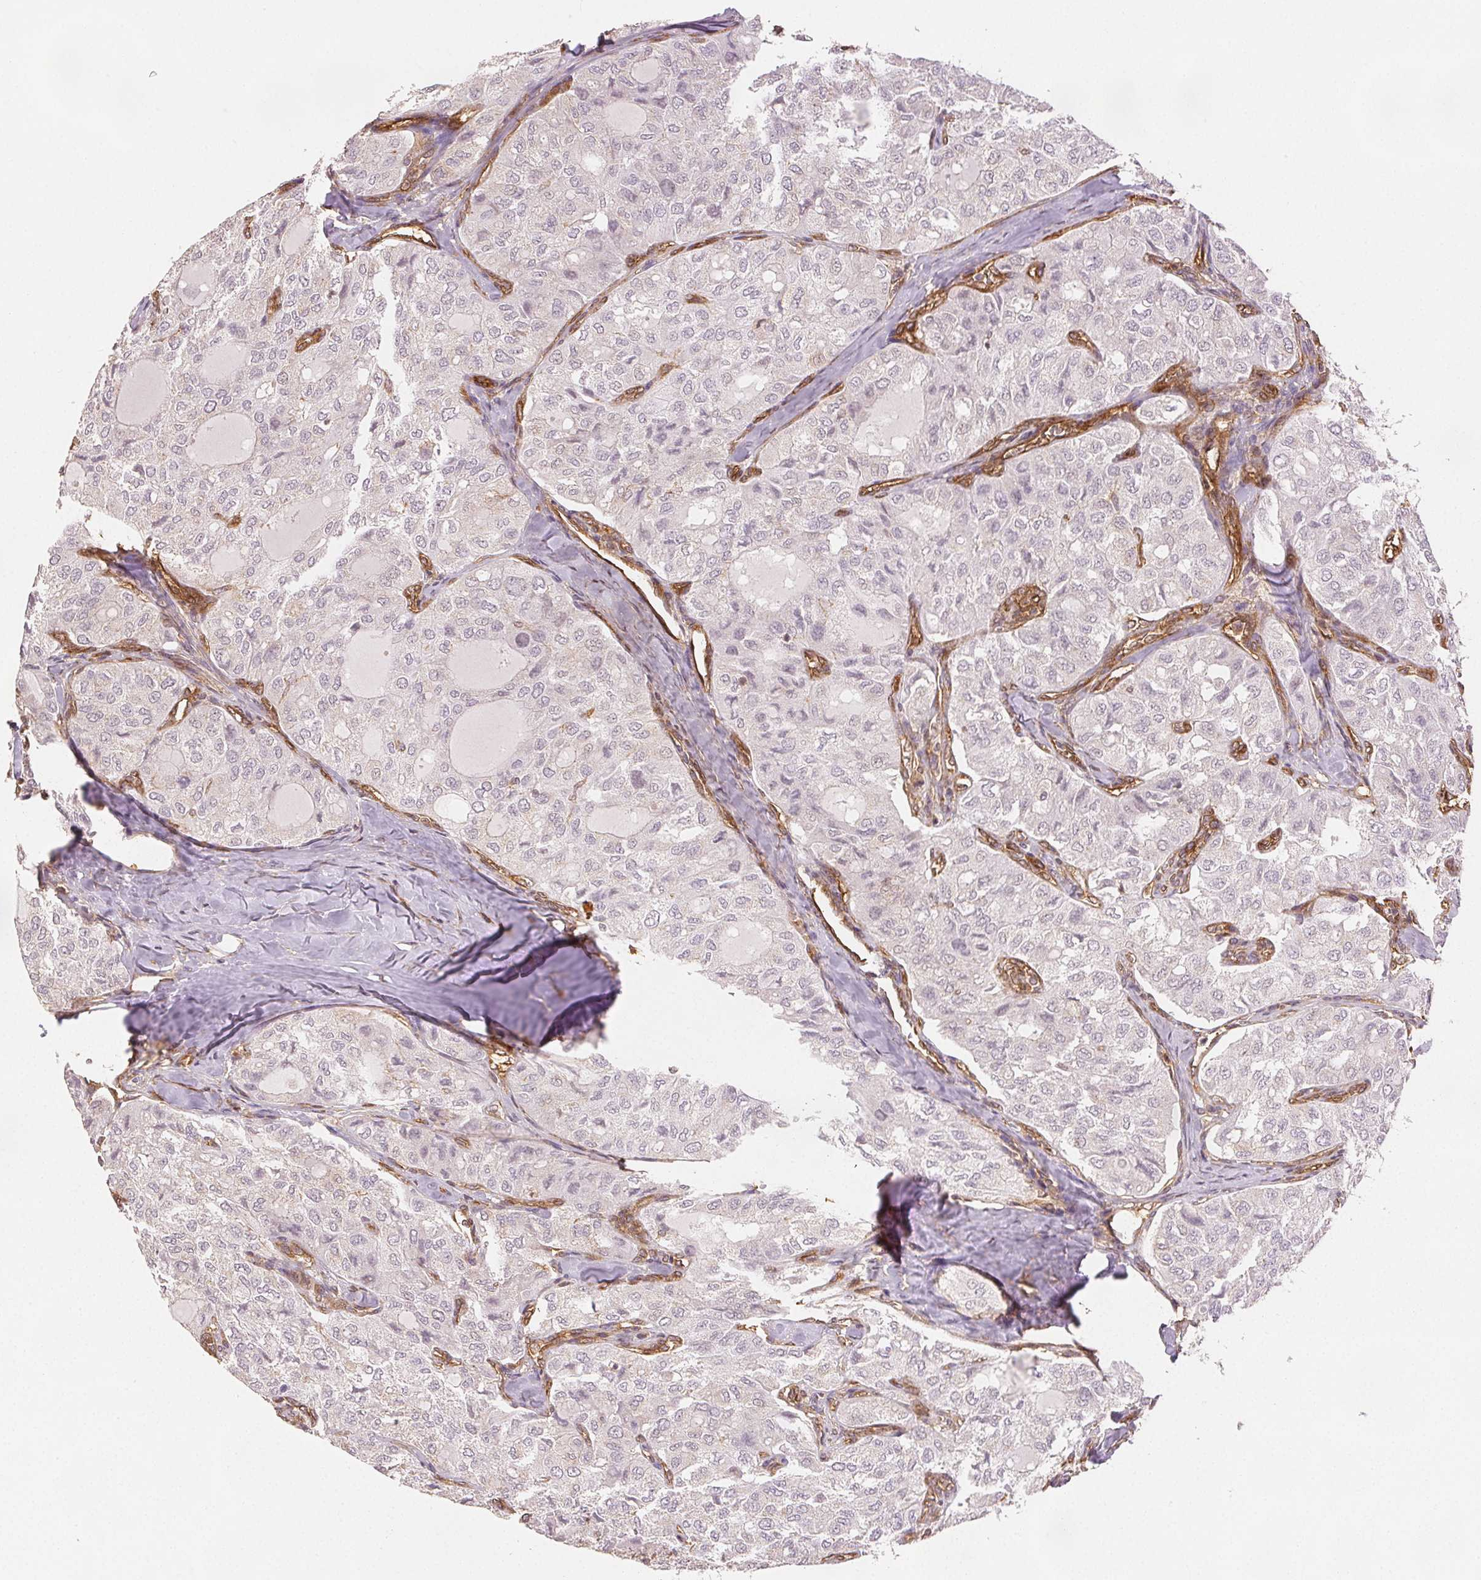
{"staining": {"intensity": "negative", "quantity": "none", "location": "none"}, "tissue": "thyroid cancer", "cell_type": "Tumor cells", "image_type": "cancer", "snomed": [{"axis": "morphology", "description": "Follicular adenoma carcinoma, NOS"}, {"axis": "topography", "description": "Thyroid gland"}], "caption": "Tumor cells are negative for brown protein staining in follicular adenoma carcinoma (thyroid).", "gene": "DIAPH2", "patient": {"sex": "male", "age": 75}}